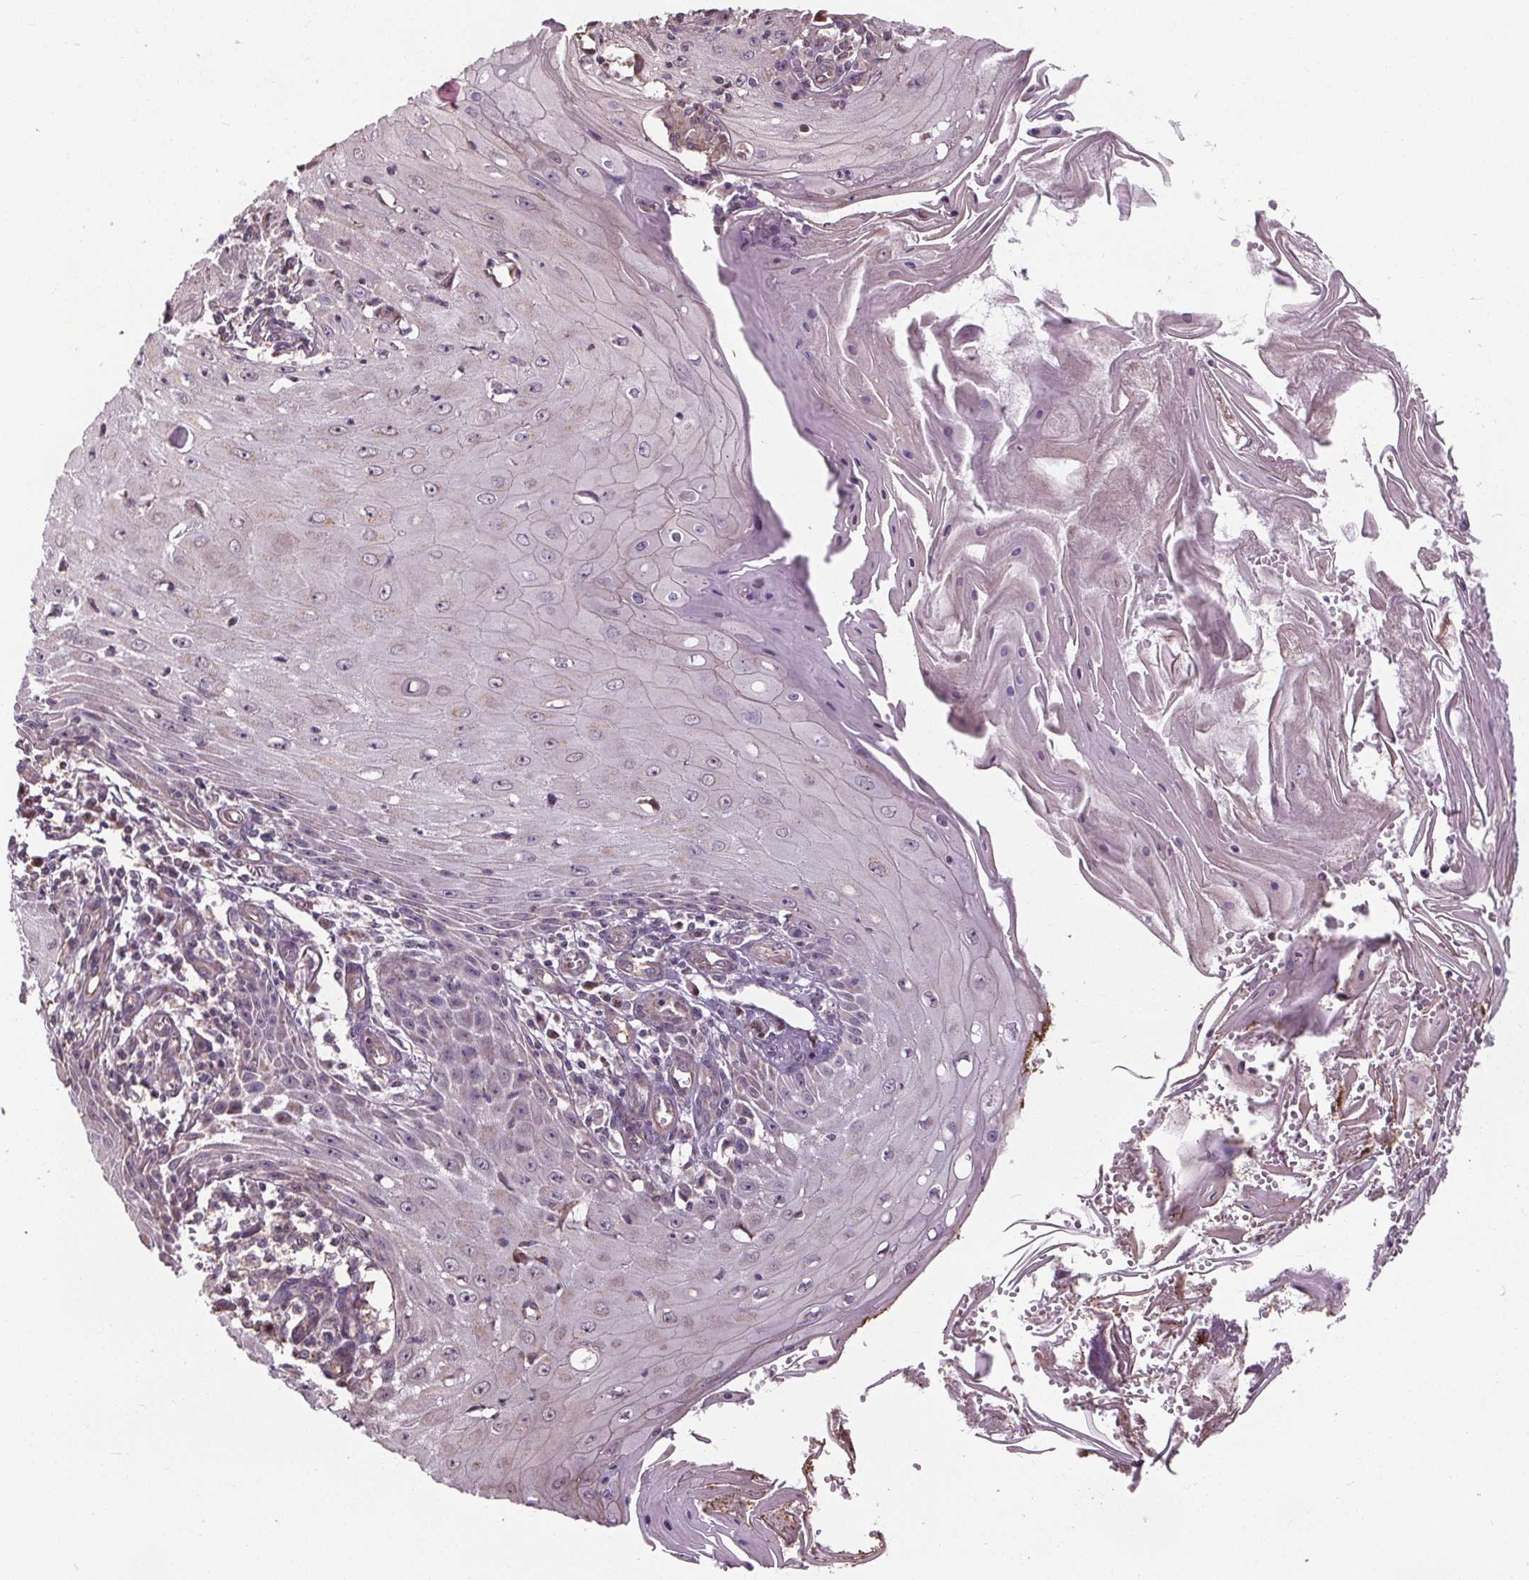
{"staining": {"intensity": "negative", "quantity": "none", "location": "none"}, "tissue": "skin cancer", "cell_type": "Tumor cells", "image_type": "cancer", "snomed": [{"axis": "morphology", "description": "Squamous cell carcinoma, NOS"}, {"axis": "topography", "description": "Skin"}], "caption": "Photomicrograph shows no significant protein expression in tumor cells of skin cancer (squamous cell carcinoma). (DAB (3,3'-diaminobenzidine) IHC visualized using brightfield microscopy, high magnification).", "gene": "ZNF548", "patient": {"sex": "female", "age": 73}}